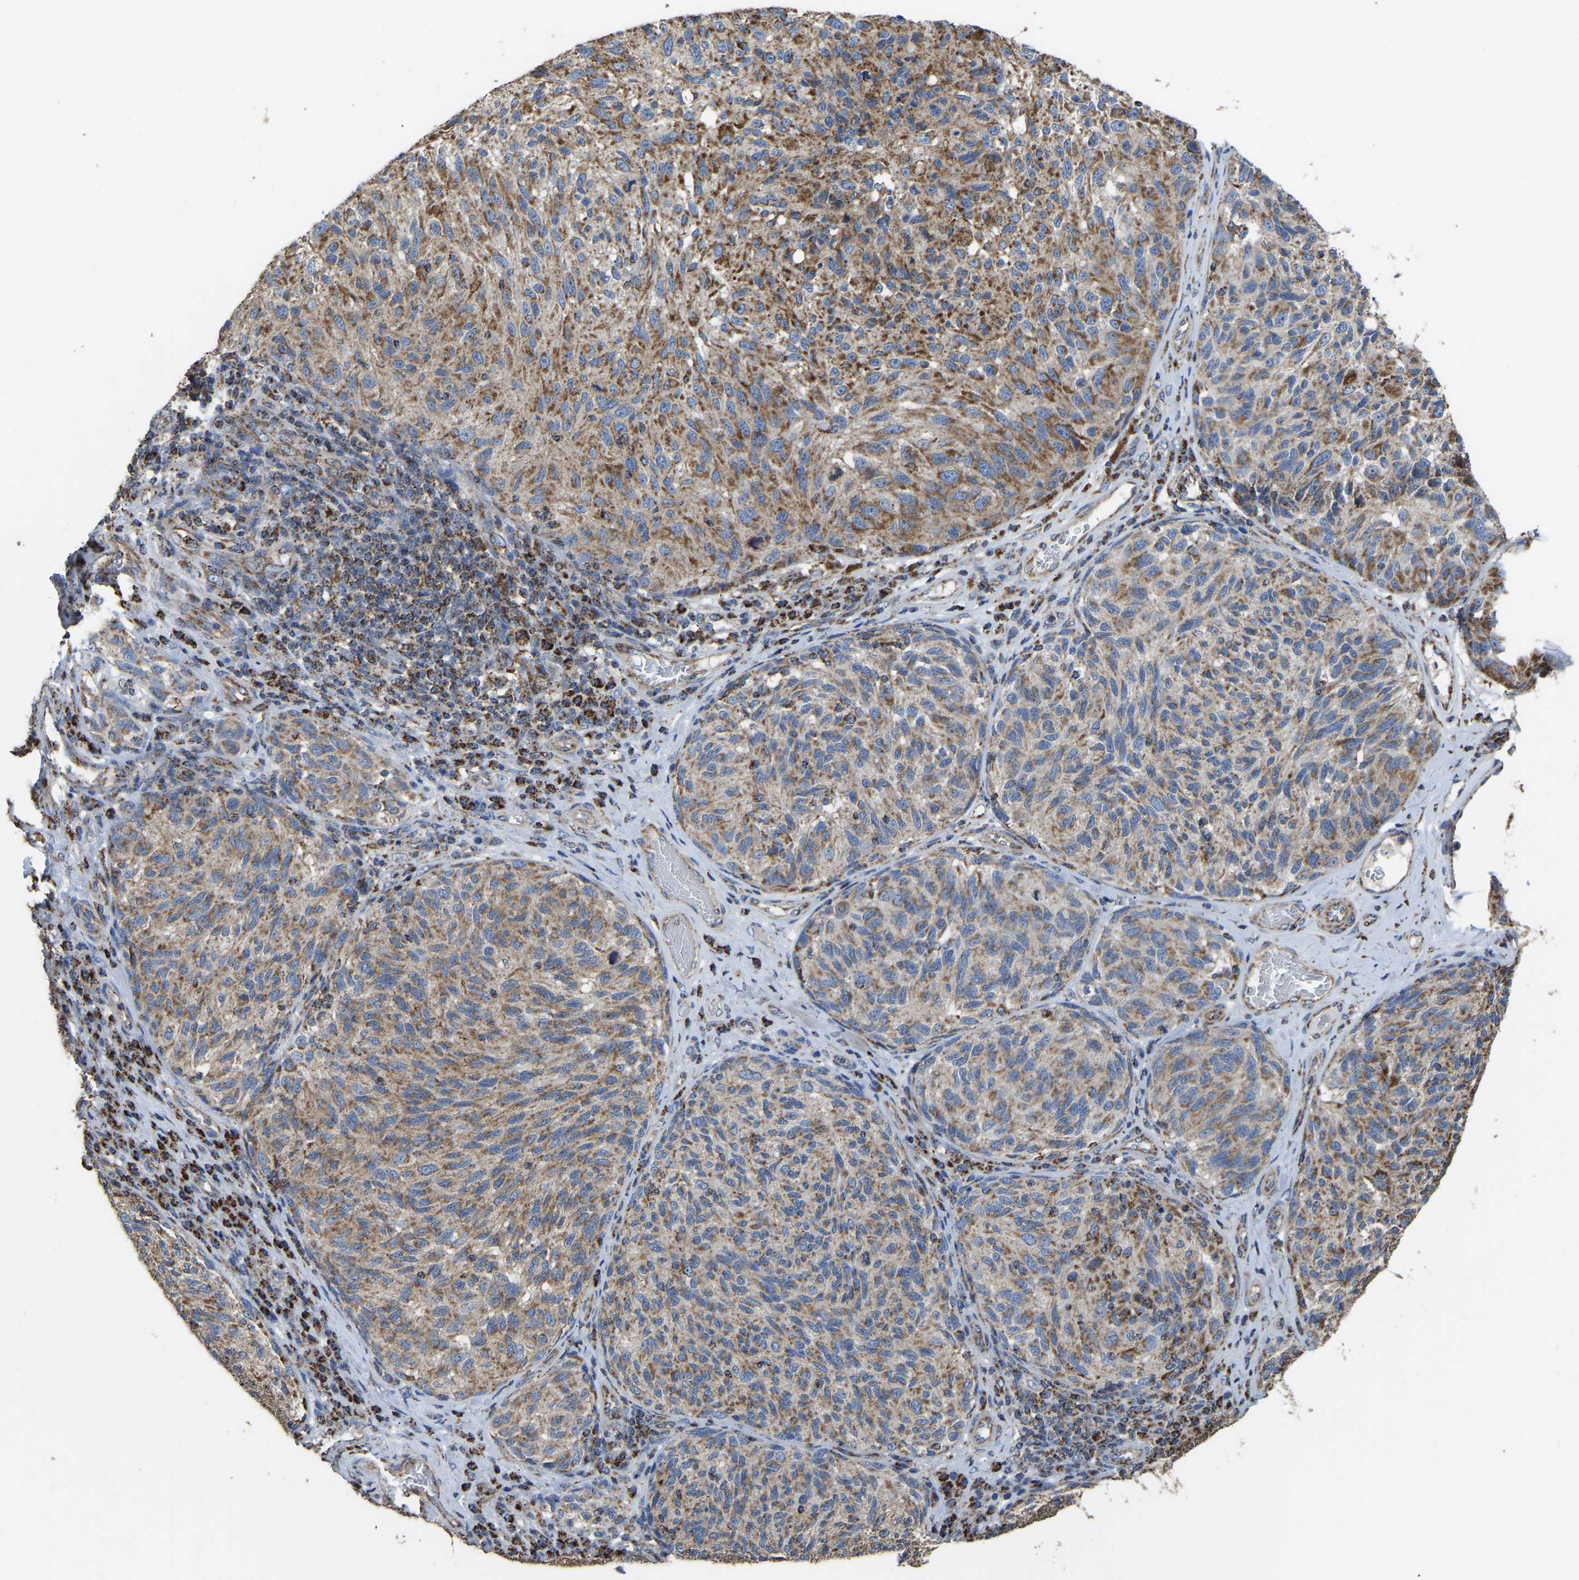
{"staining": {"intensity": "strong", "quantity": "25%-75%", "location": "cytoplasmic/membranous"}, "tissue": "melanoma", "cell_type": "Tumor cells", "image_type": "cancer", "snomed": [{"axis": "morphology", "description": "Malignant melanoma, NOS"}, {"axis": "topography", "description": "Skin"}], "caption": "Melanoma was stained to show a protein in brown. There is high levels of strong cytoplasmic/membranous positivity in about 25%-75% of tumor cells.", "gene": "ETFA", "patient": {"sex": "female", "age": 73}}